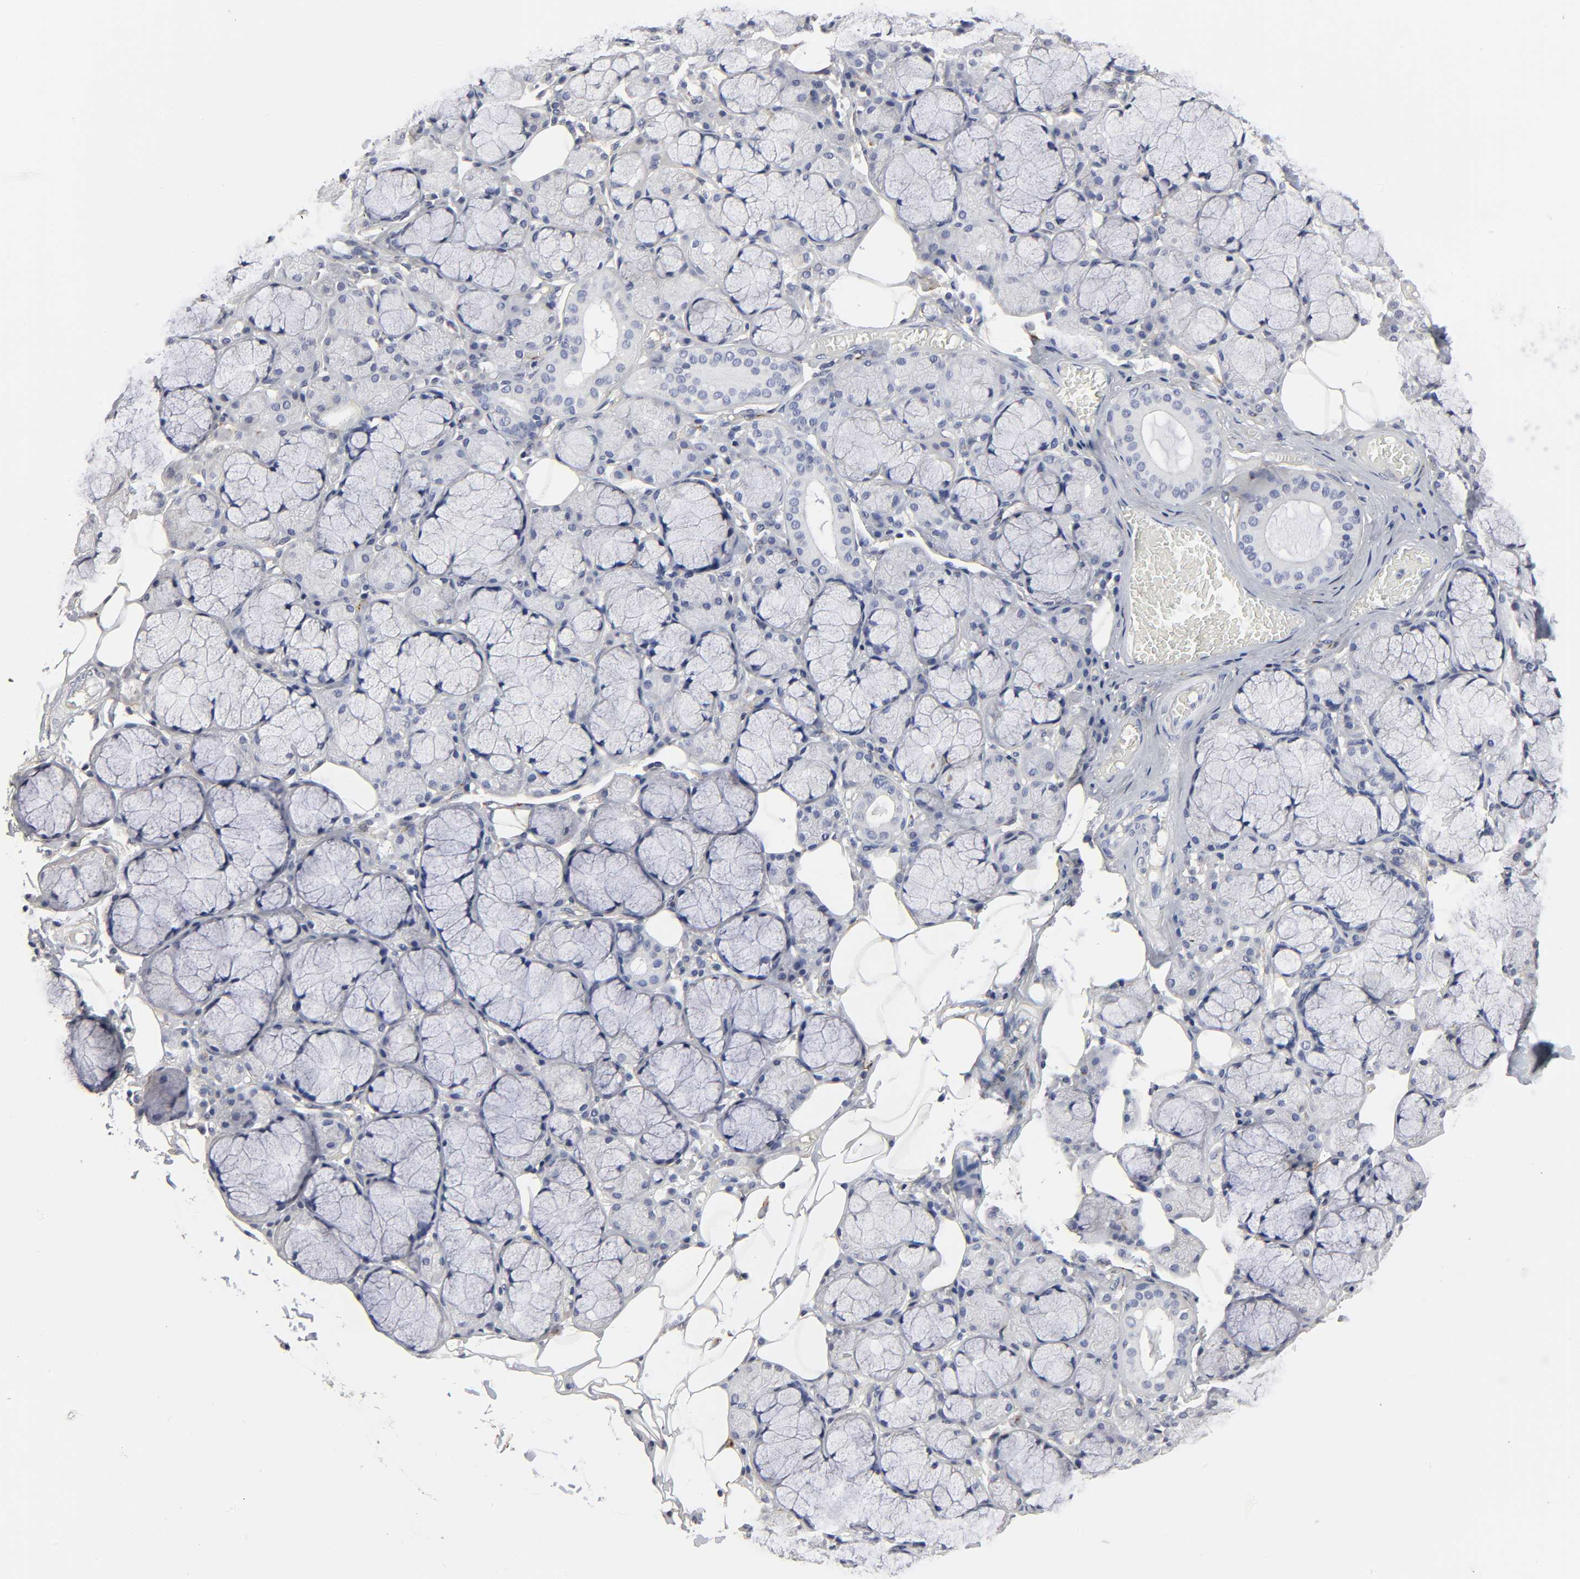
{"staining": {"intensity": "negative", "quantity": "none", "location": "none"}, "tissue": "salivary gland", "cell_type": "Glandular cells", "image_type": "normal", "snomed": [{"axis": "morphology", "description": "Normal tissue, NOS"}, {"axis": "morphology", "description": "Adenoma, NOS"}, {"axis": "topography", "description": "Salivary gland"}], "caption": "Image shows no significant protein staining in glandular cells of normal salivary gland. Nuclei are stained in blue.", "gene": "LRP1", "patient": {"sex": "female", "age": 32}}